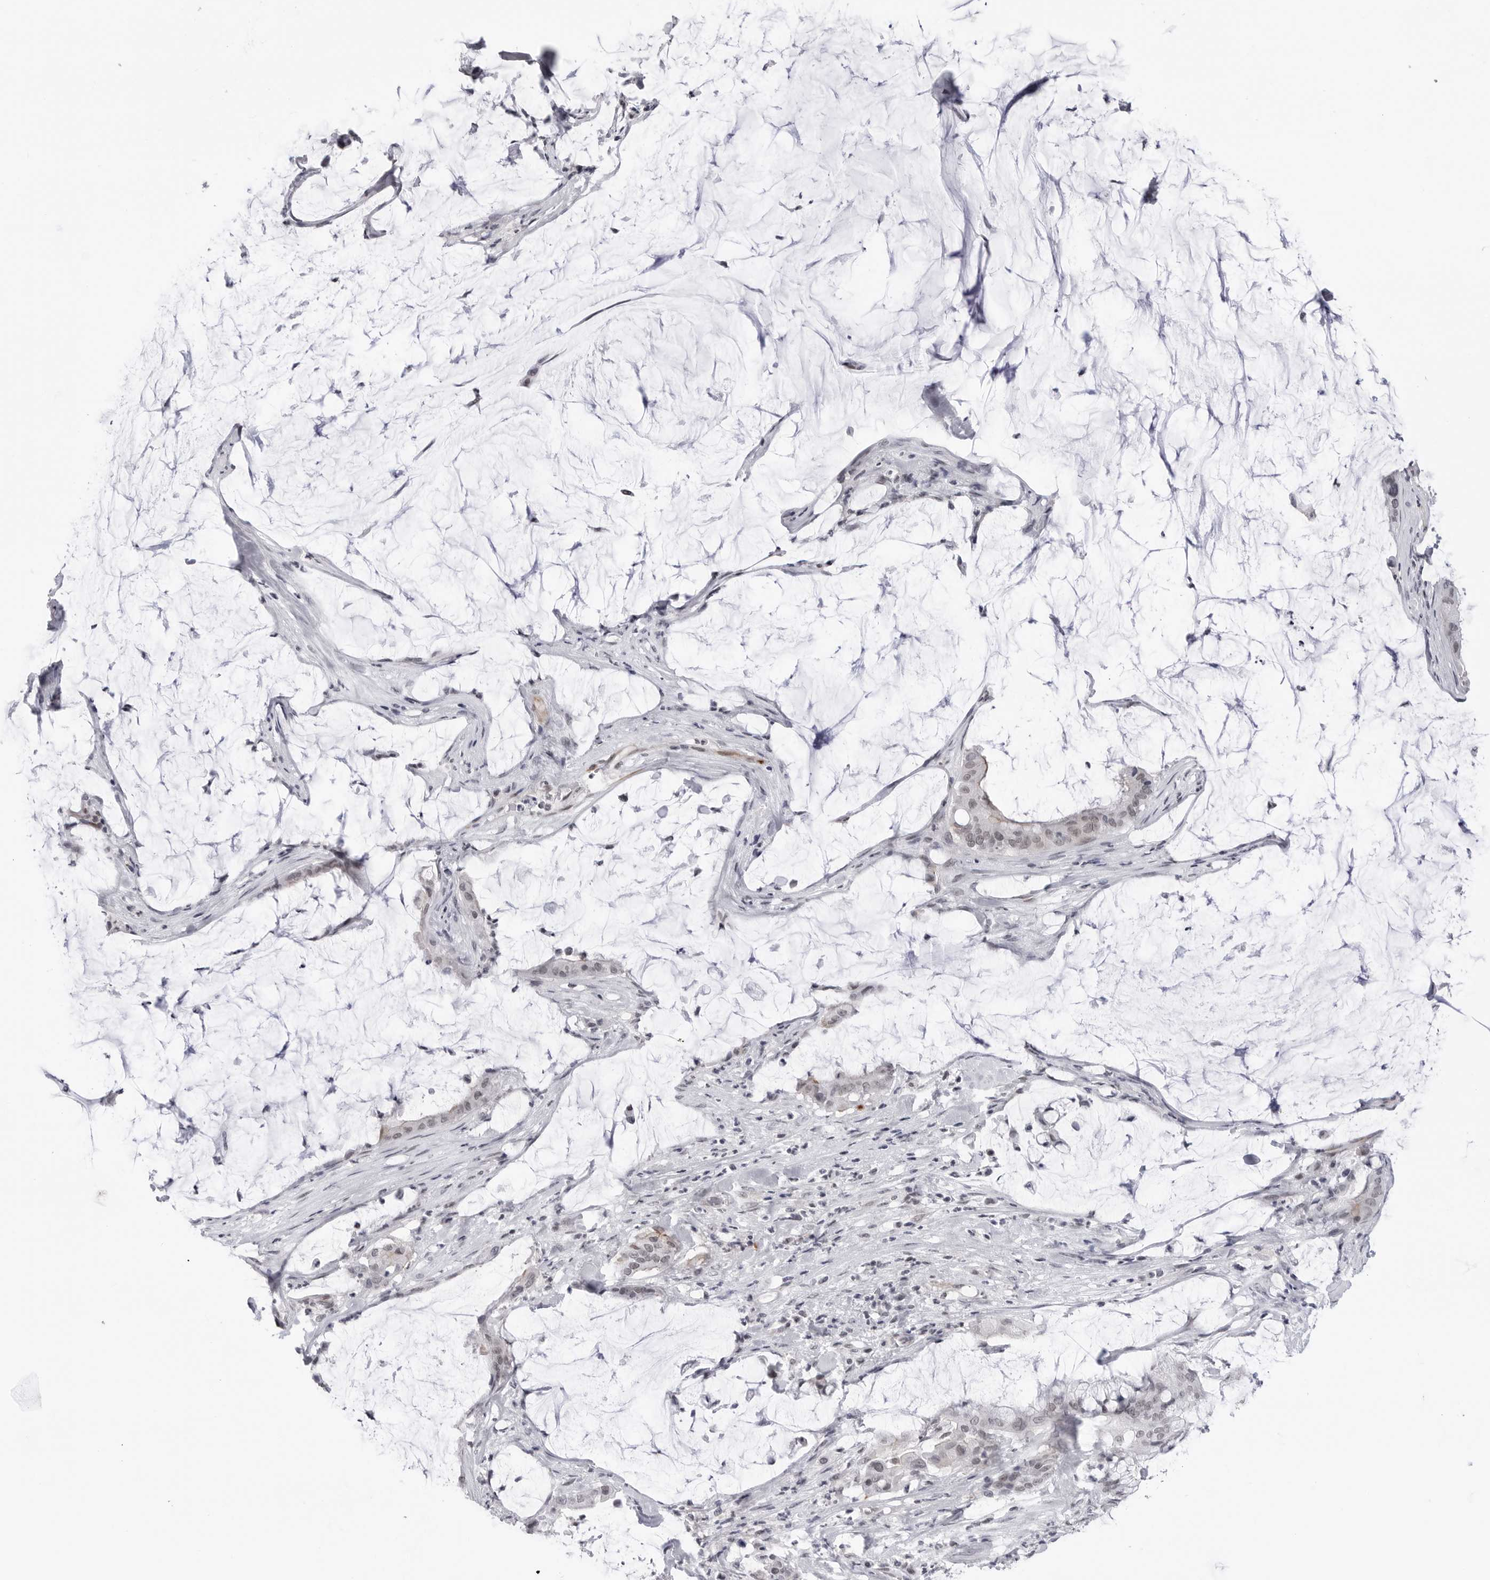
{"staining": {"intensity": "weak", "quantity": "<25%", "location": "nuclear"}, "tissue": "pancreatic cancer", "cell_type": "Tumor cells", "image_type": "cancer", "snomed": [{"axis": "morphology", "description": "Adenocarcinoma, NOS"}, {"axis": "topography", "description": "Pancreas"}], "caption": "Tumor cells show no significant staining in pancreatic adenocarcinoma.", "gene": "TRIM66", "patient": {"sex": "male", "age": 41}}